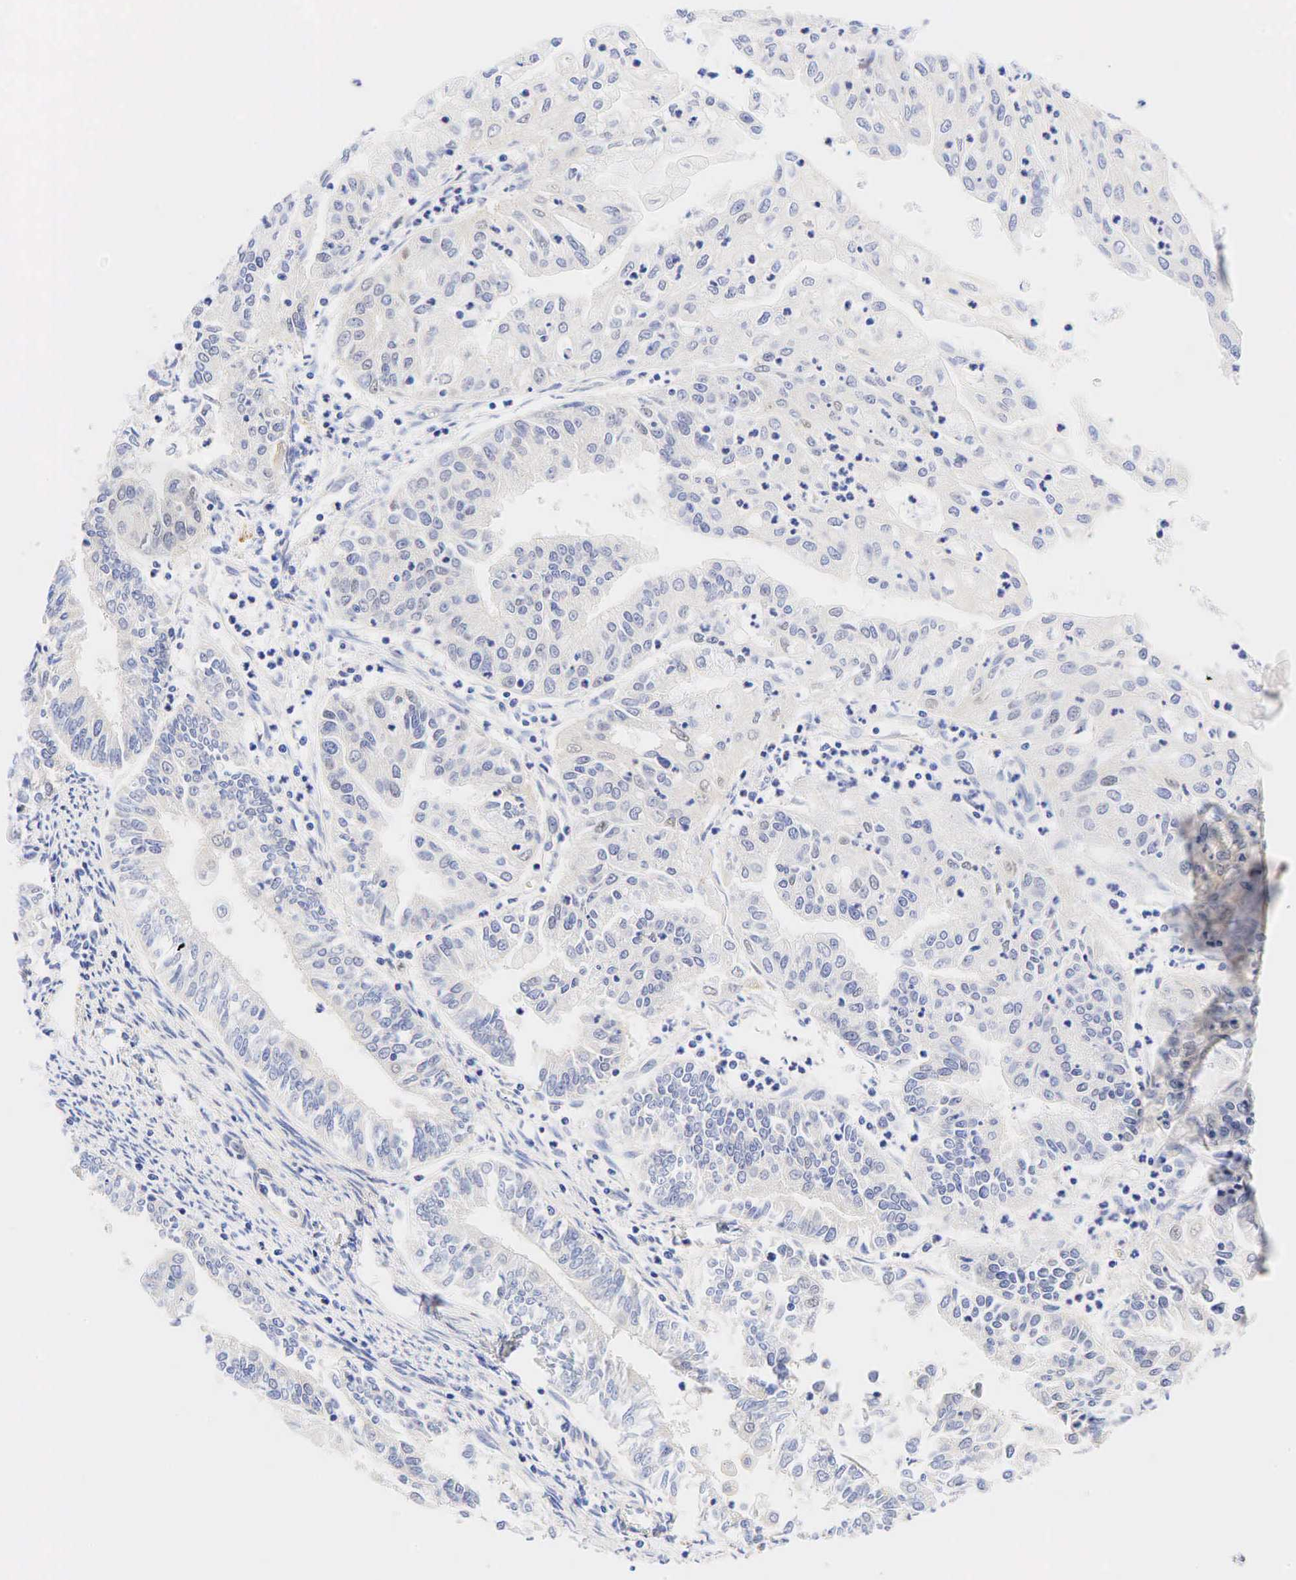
{"staining": {"intensity": "negative", "quantity": "none", "location": "none"}, "tissue": "endometrial cancer", "cell_type": "Tumor cells", "image_type": "cancer", "snomed": [{"axis": "morphology", "description": "Adenocarcinoma, NOS"}, {"axis": "topography", "description": "Endometrium"}], "caption": "A high-resolution image shows immunohistochemistry staining of adenocarcinoma (endometrial), which reveals no significant staining in tumor cells.", "gene": "CCND1", "patient": {"sex": "female", "age": 75}}